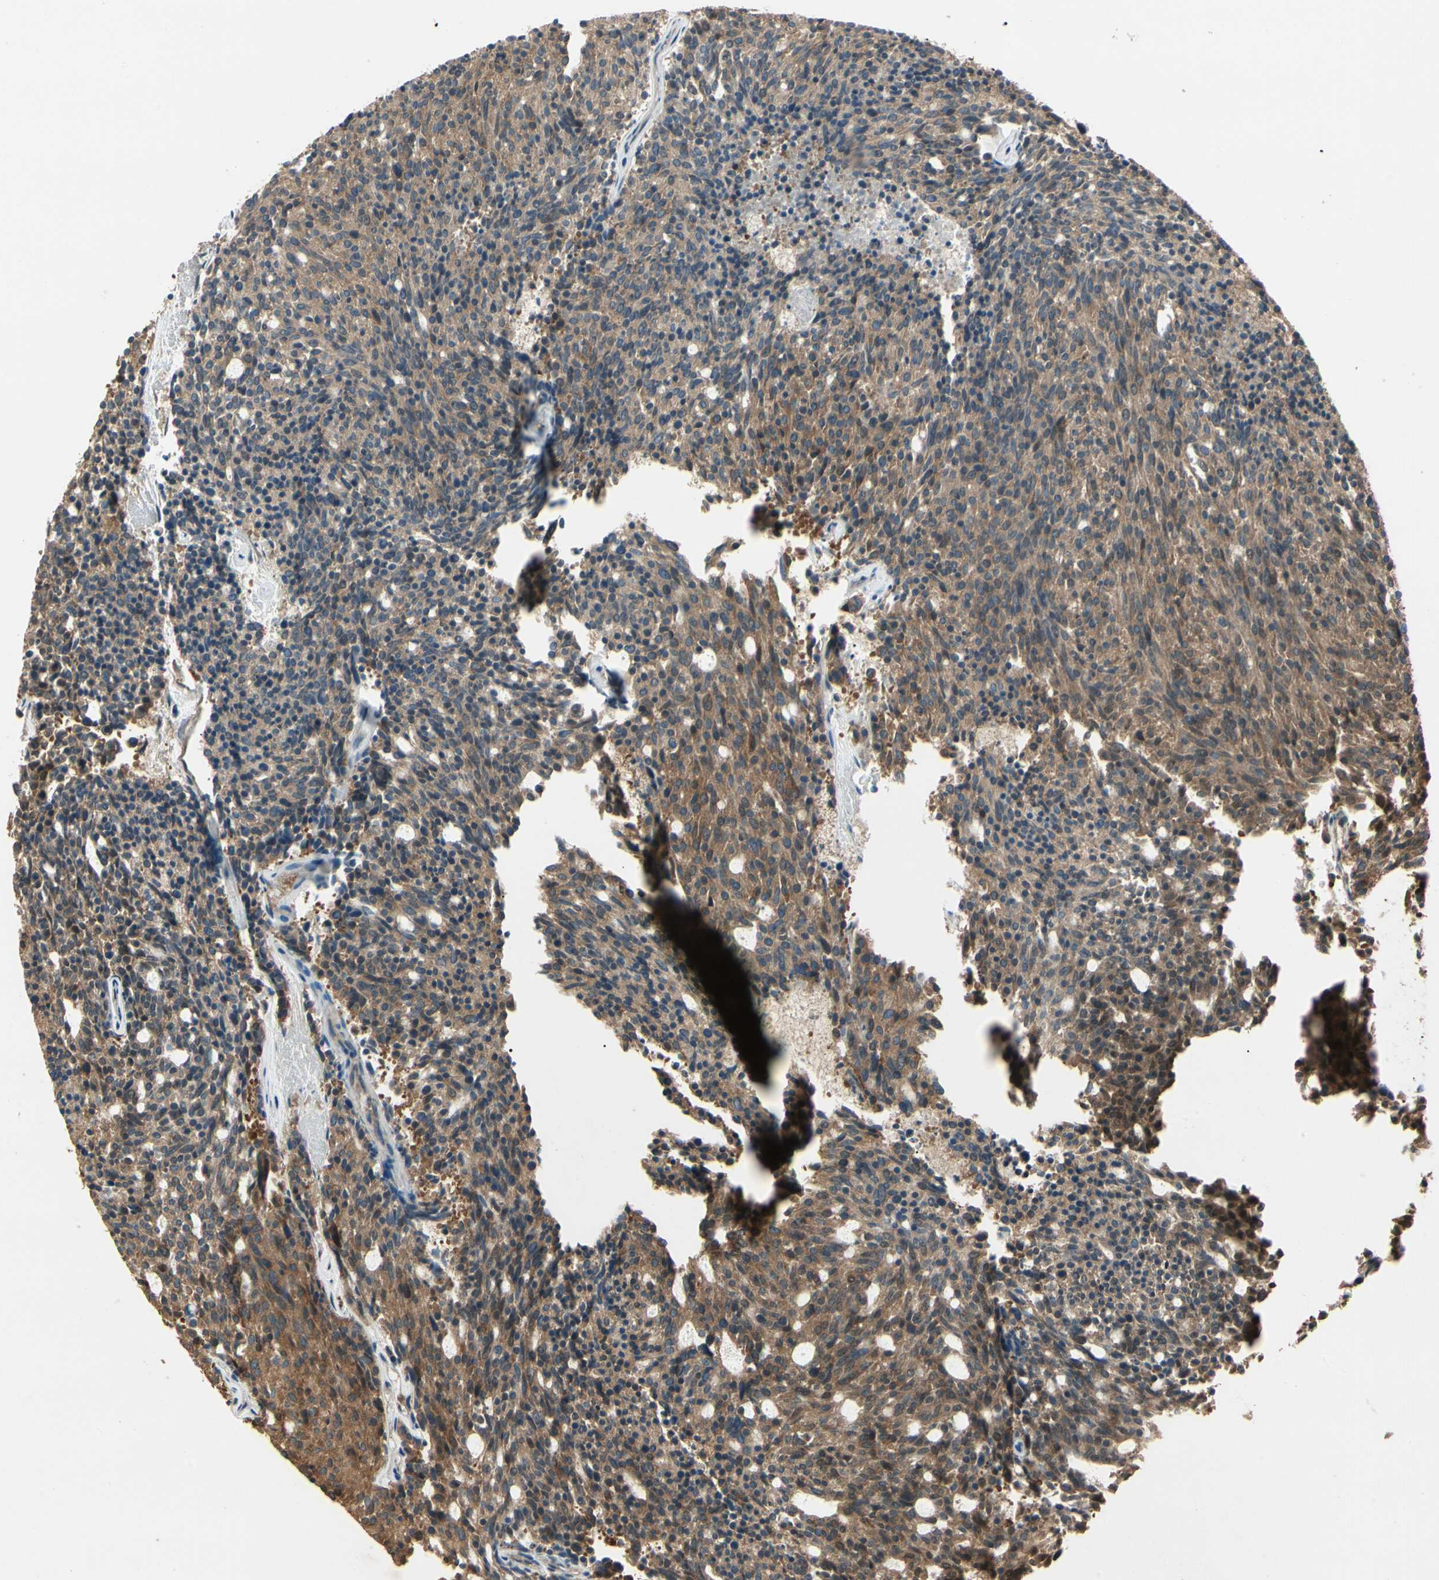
{"staining": {"intensity": "moderate", "quantity": ">75%", "location": "cytoplasmic/membranous"}, "tissue": "carcinoid", "cell_type": "Tumor cells", "image_type": "cancer", "snomed": [{"axis": "morphology", "description": "Carcinoid, malignant, NOS"}, {"axis": "topography", "description": "Pancreas"}], "caption": "About >75% of tumor cells in malignant carcinoid exhibit moderate cytoplasmic/membranous protein staining as visualized by brown immunohistochemical staining.", "gene": "CCT7", "patient": {"sex": "female", "age": 54}}